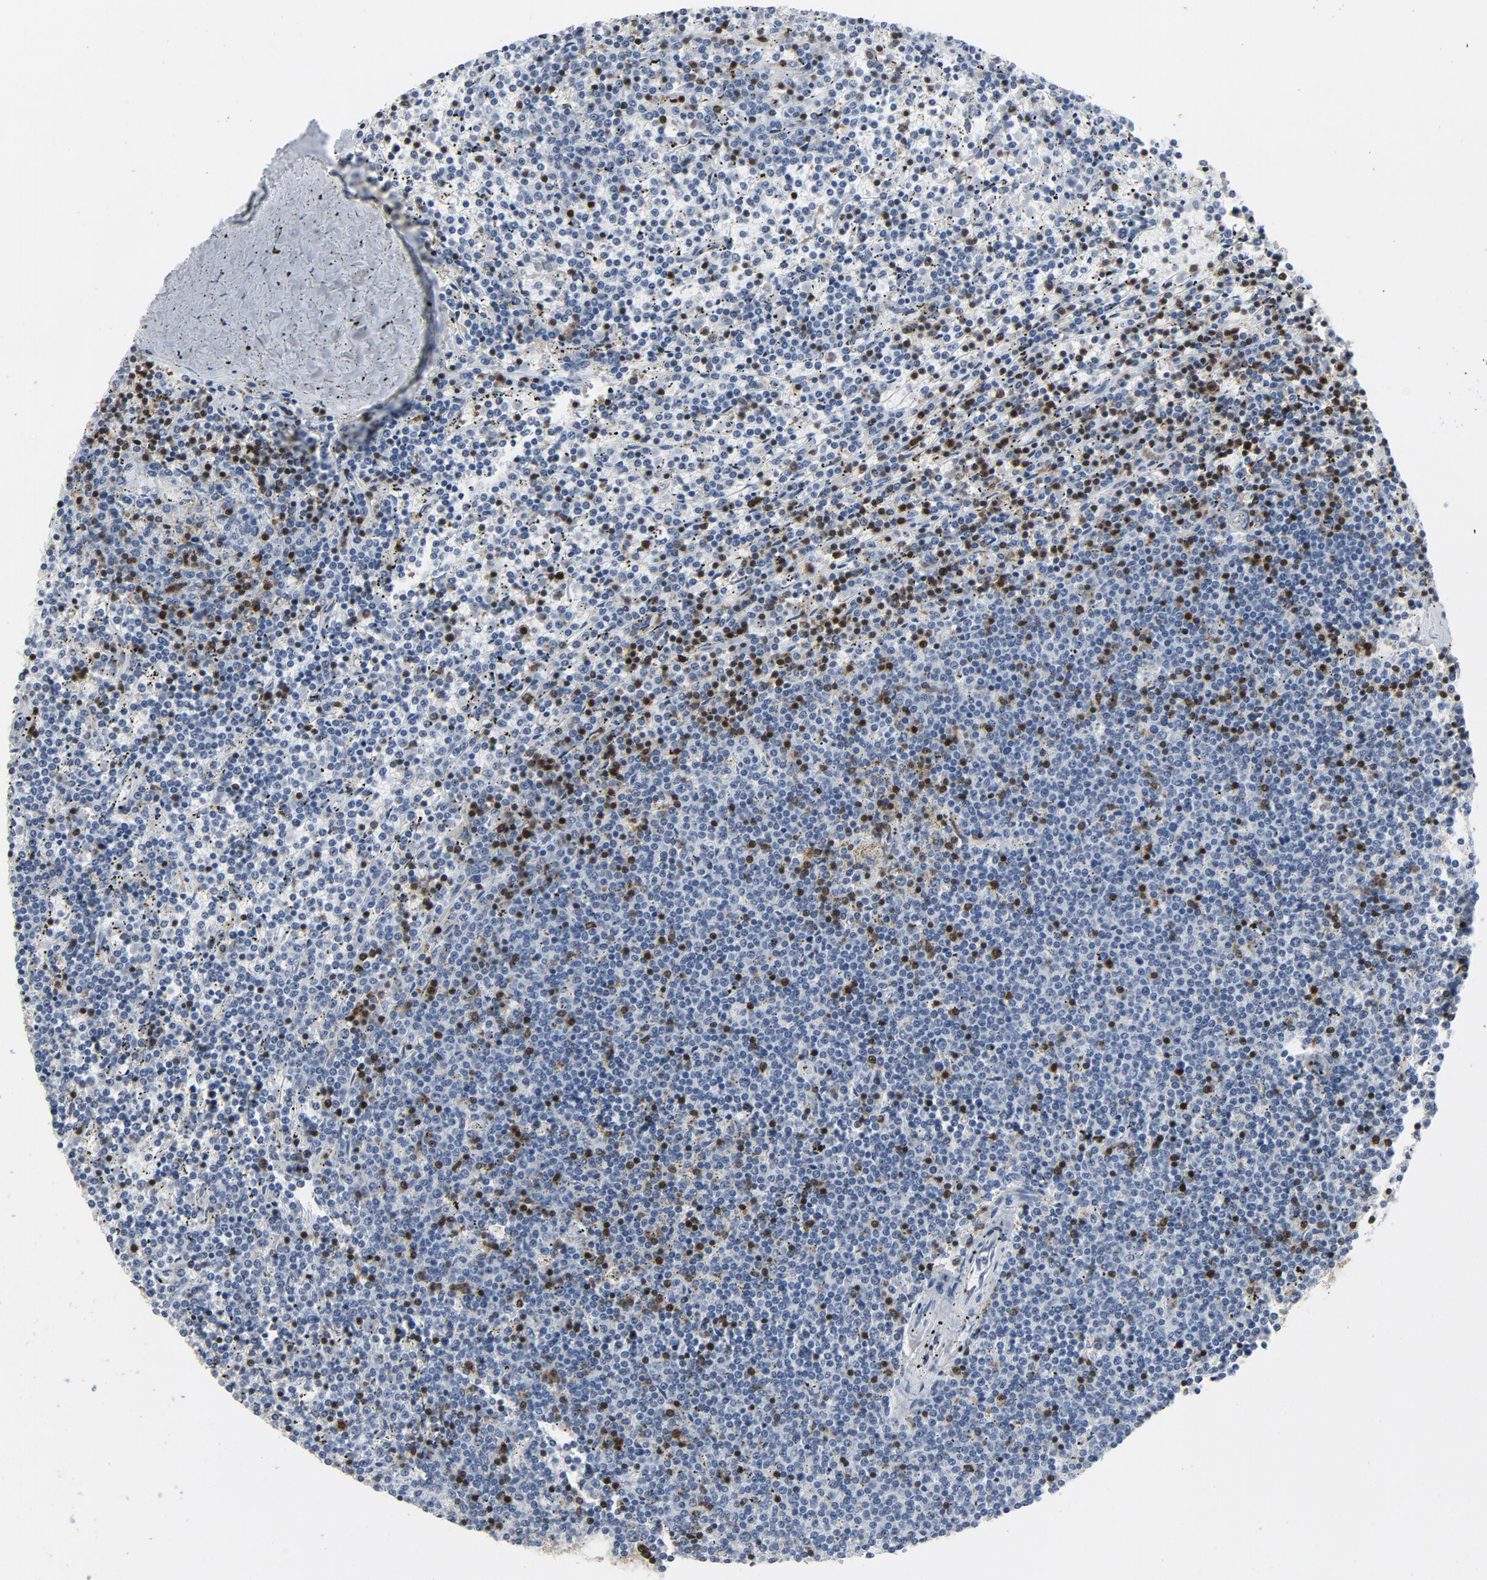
{"staining": {"intensity": "negative", "quantity": "none", "location": "none"}, "tissue": "lymphoma", "cell_type": "Tumor cells", "image_type": "cancer", "snomed": [{"axis": "morphology", "description": "Malignant lymphoma, non-Hodgkin's type, Low grade"}, {"axis": "topography", "description": "Spleen"}], "caption": "High power microscopy micrograph of an immunohistochemistry image of lymphoma, revealing no significant positivity in tumor cells. (DAB immunohistochemistry, high magnification).", "gene": "LCP2", "patient": {"sex": "female", "age": 50}}